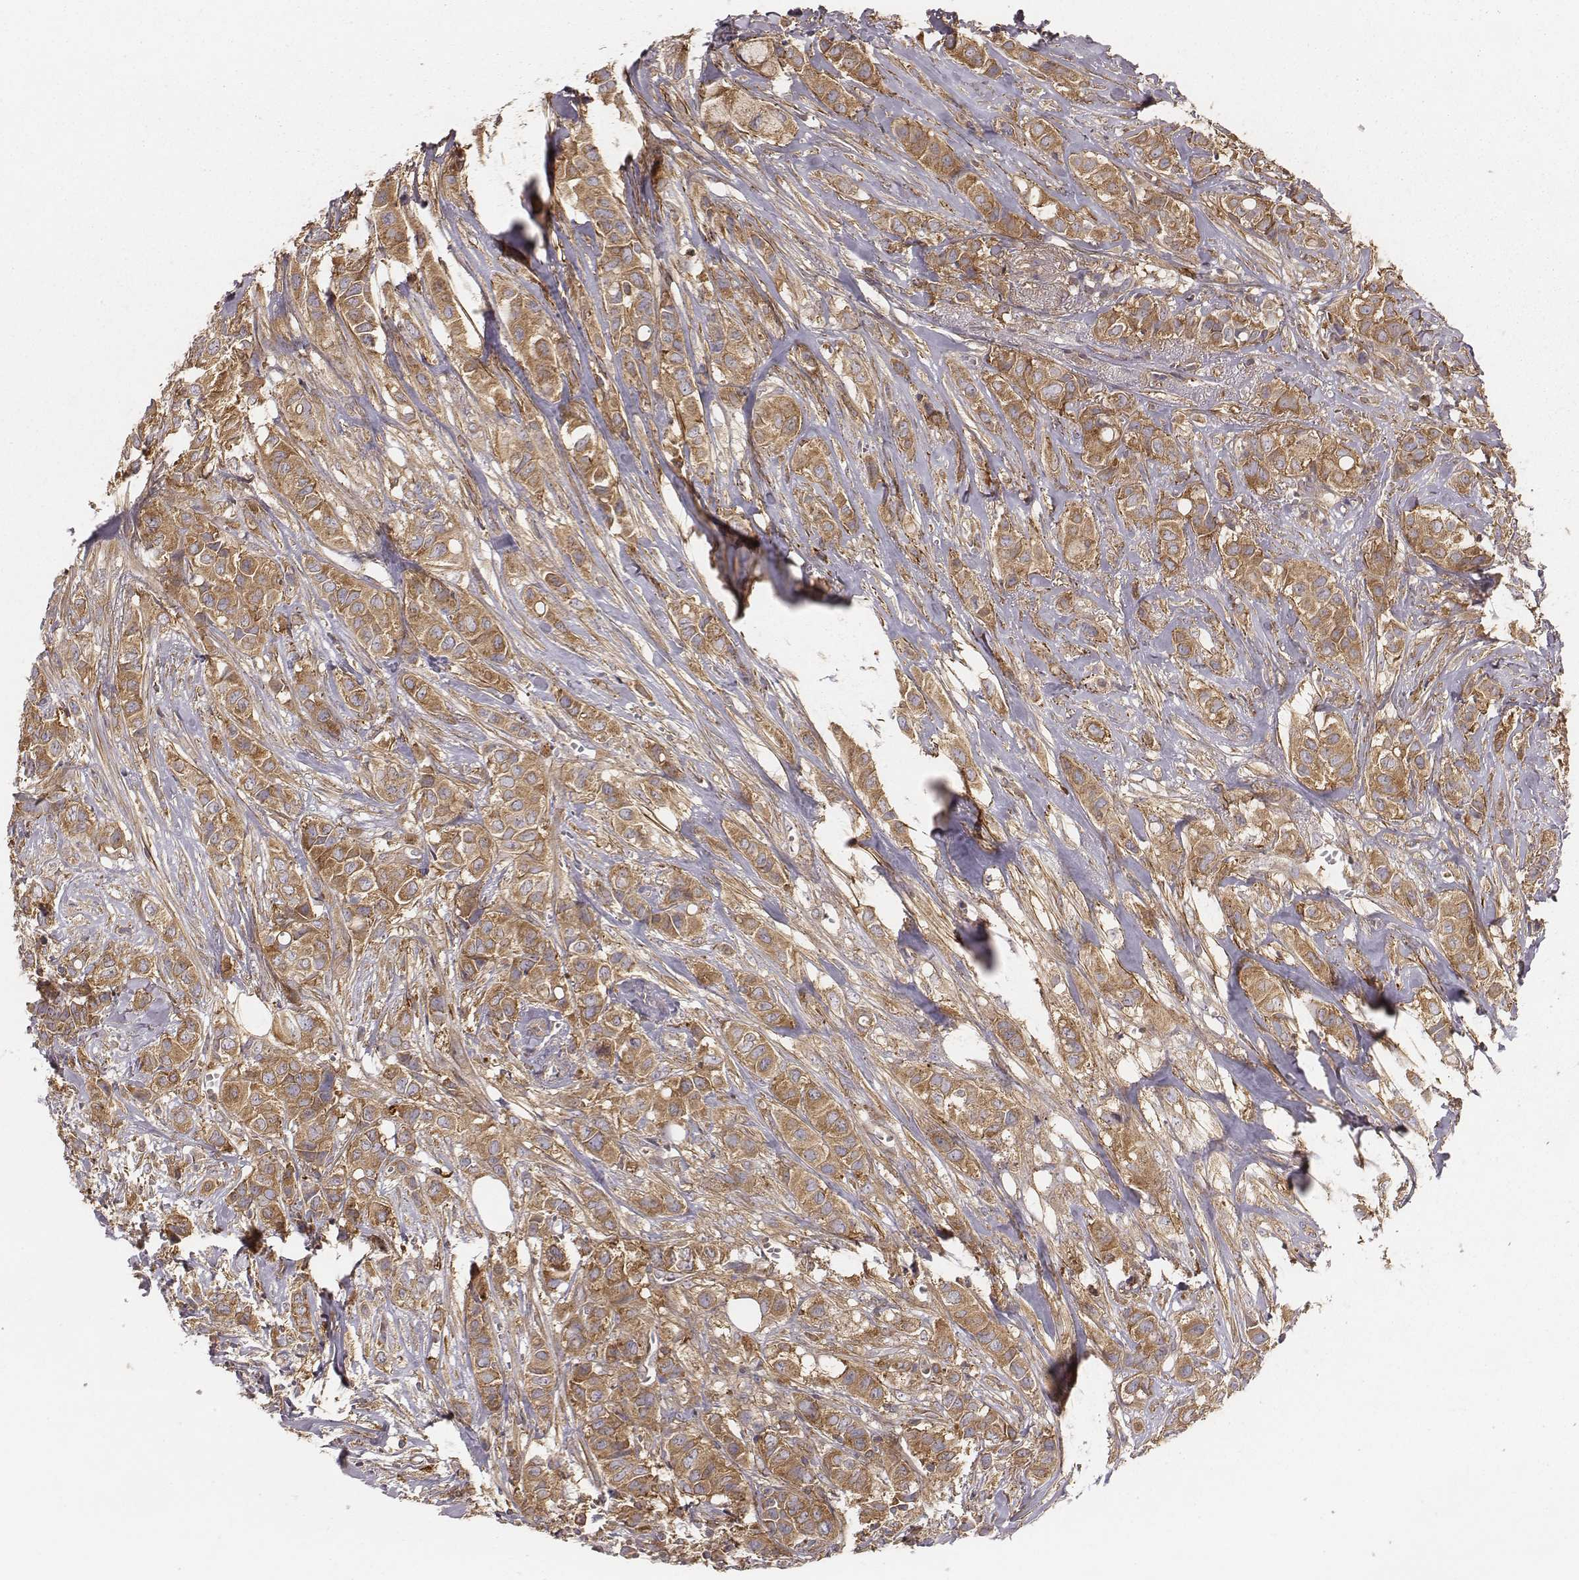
{"staining": {"intensity": "moderate", "quantity": ">75%", "location": "cytoplasmic/membranous"}, "tissue": "breast cancer", "cell_type": "Tumor cells", "image_type": "cancer", "snomed": [{"axis": "morphology", "description": "Duct carcinoma"}, {"axis": "topography", "description": "Breast"}], "caption": "Approximately >75% of tumor cells in human breast infiltrating ductal carcinoma demonstrate moderate cytoplasmic/membranous protein staining as visualized by brown immunohistochemical staining.", "gene": "CAD", "patient": {"sex": "female", "age": 85}}